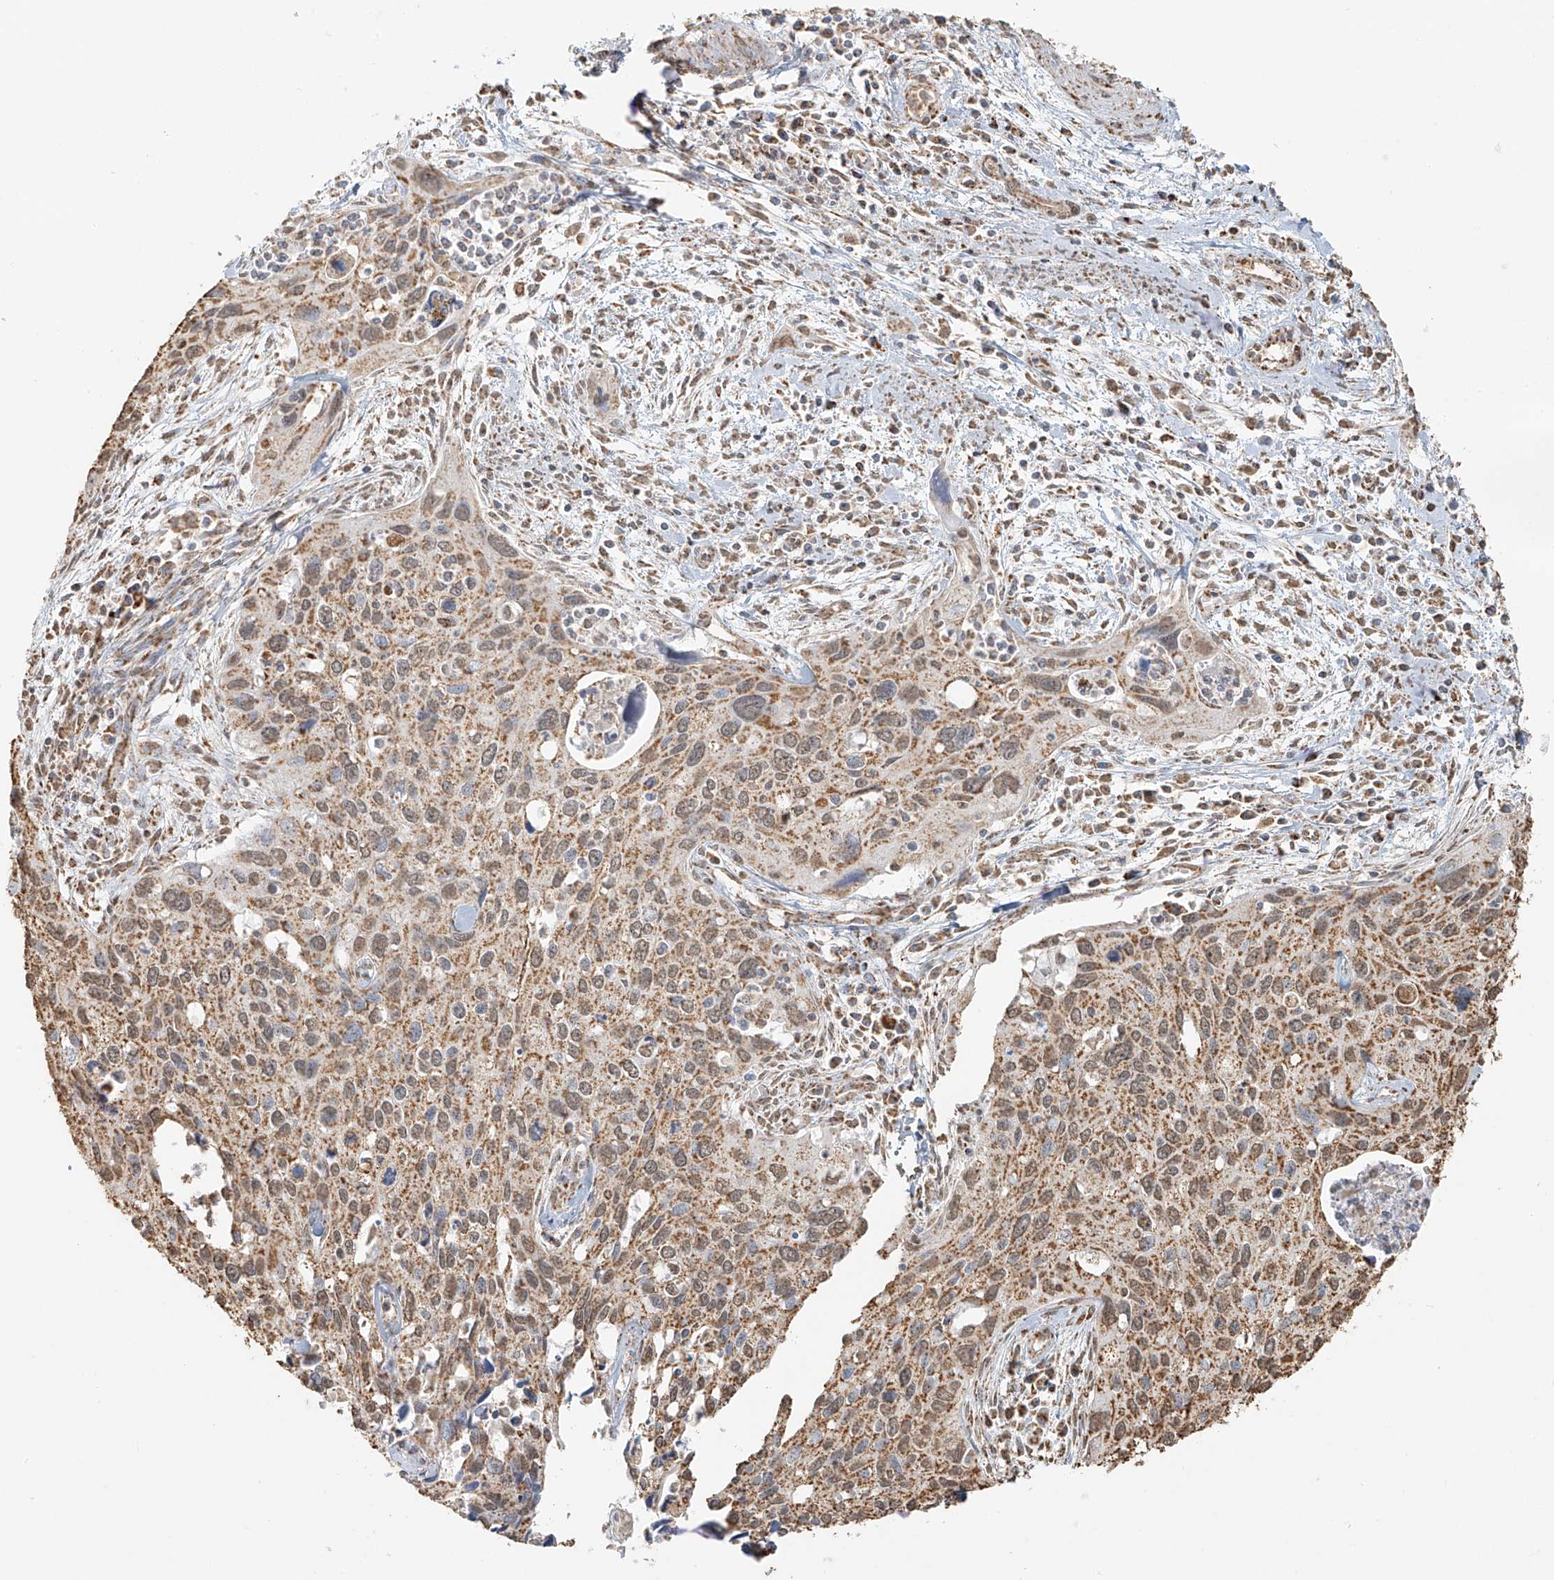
{"staining": {"intensity": "moderate", "quantity": ">75%", "location": "cytoplasmic/membranous"}, "tissue": "cervical cancer", "cell_type": "Tumor cells", "image_type": "cancer", "snomed": [{"axis": "morphology", "description": "Squamous cell carcinoma, NOS"}, {"axis": "topography", "description": "Cervix"}], "caption": "Cervical cancer (squamous cell carcinoma) stained with a brown dye shows moderate cytoplasmic/membranous positive positivity in about >75% of tumor cells.", "gene": "MIPEP", "patient": {"sex": "female", "age": 55}}